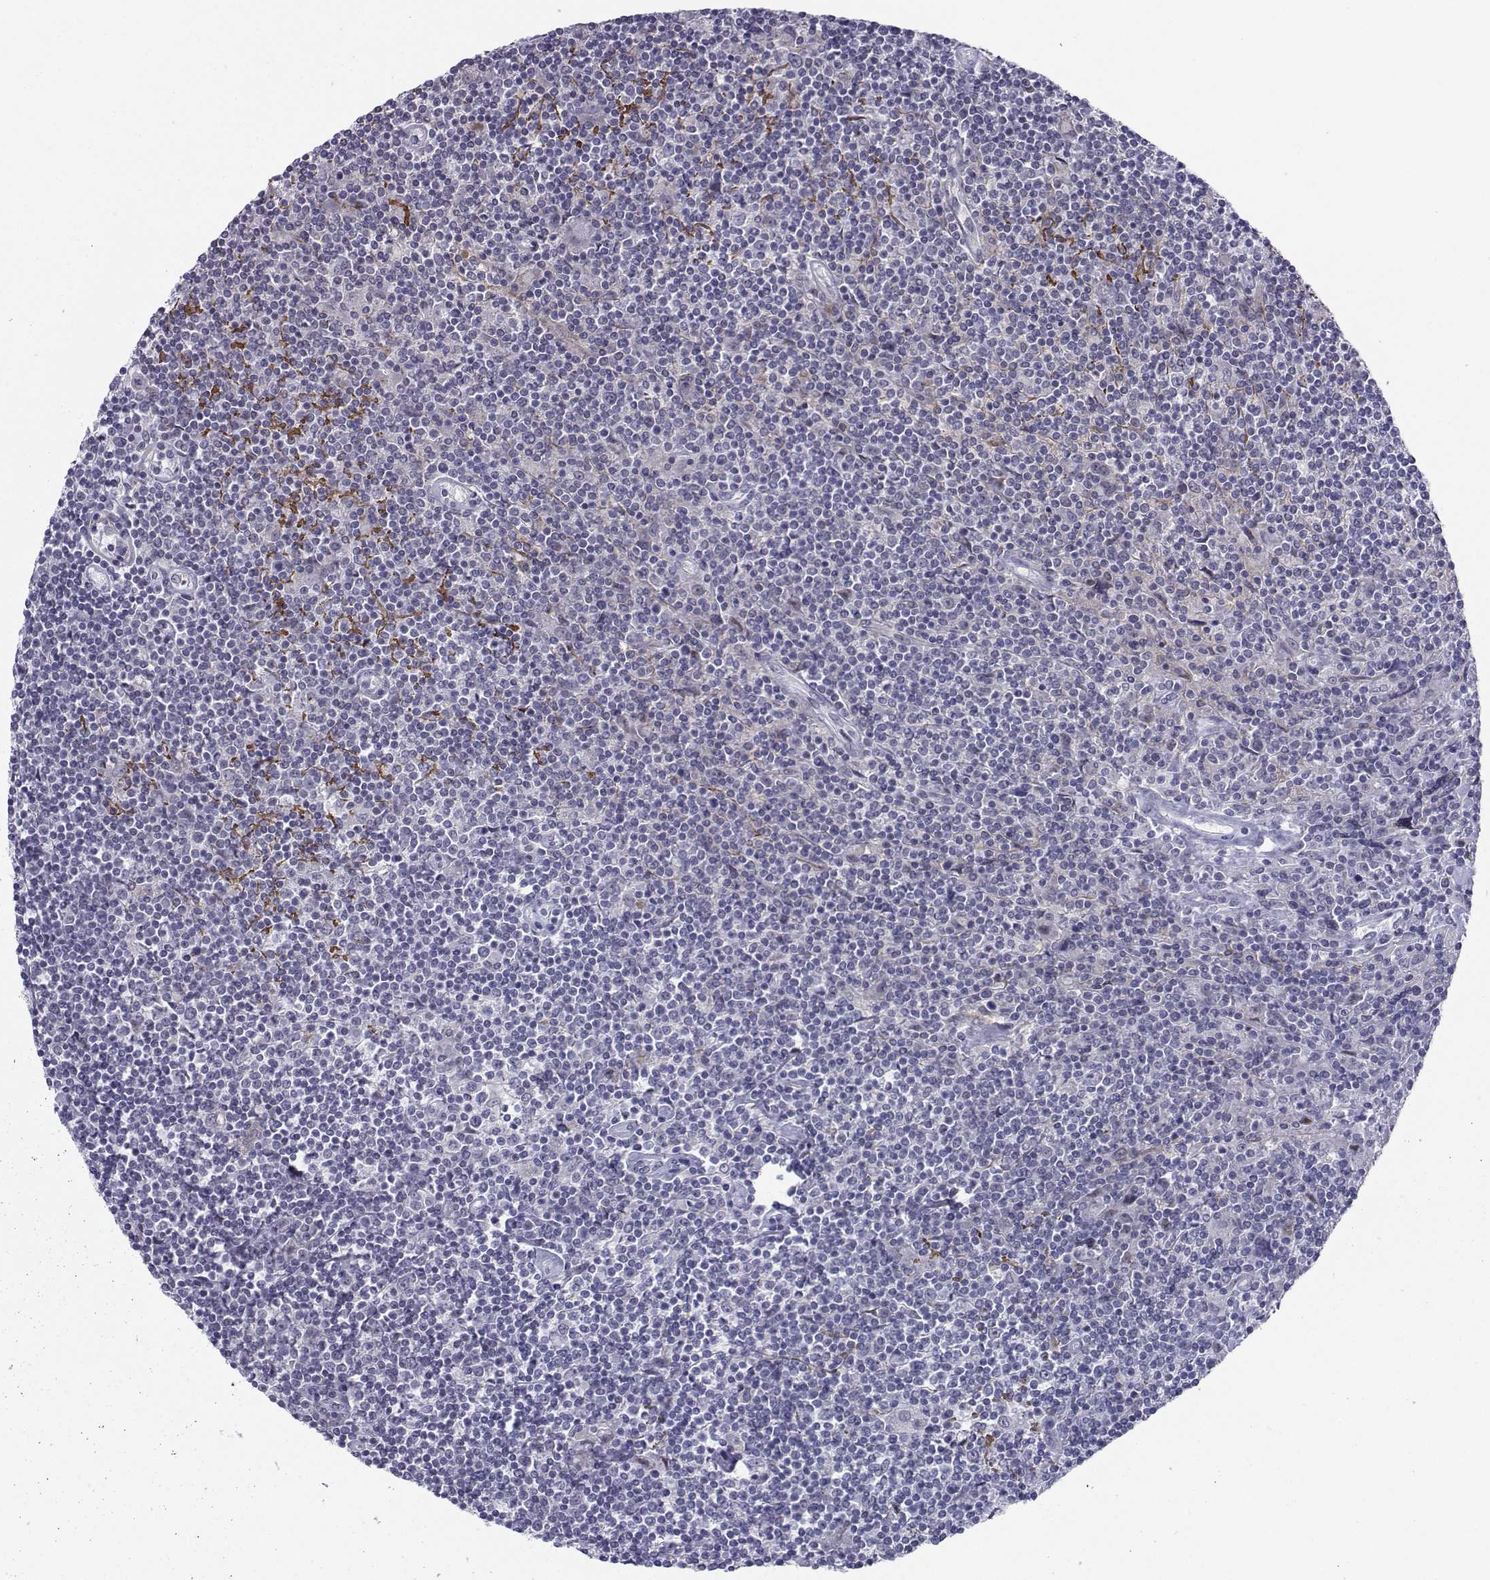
{"staining": {"intensity": "negative", "quantity": "none", "location": "none"}, "tissue": "lymphoma", "cell_type": "Tumor cells", "image_type": "cancer", "snomed": [{"axis": "morphology", "description": "Hodgkin's disease, NOS"}, {"axis": "topography", "description": "Lymph node"}], "caption": "The image displays no significant positivity in tumor cells of lymphoma.", "gene": "LHX1", "patient": {"sex": "male", "age": 40}}